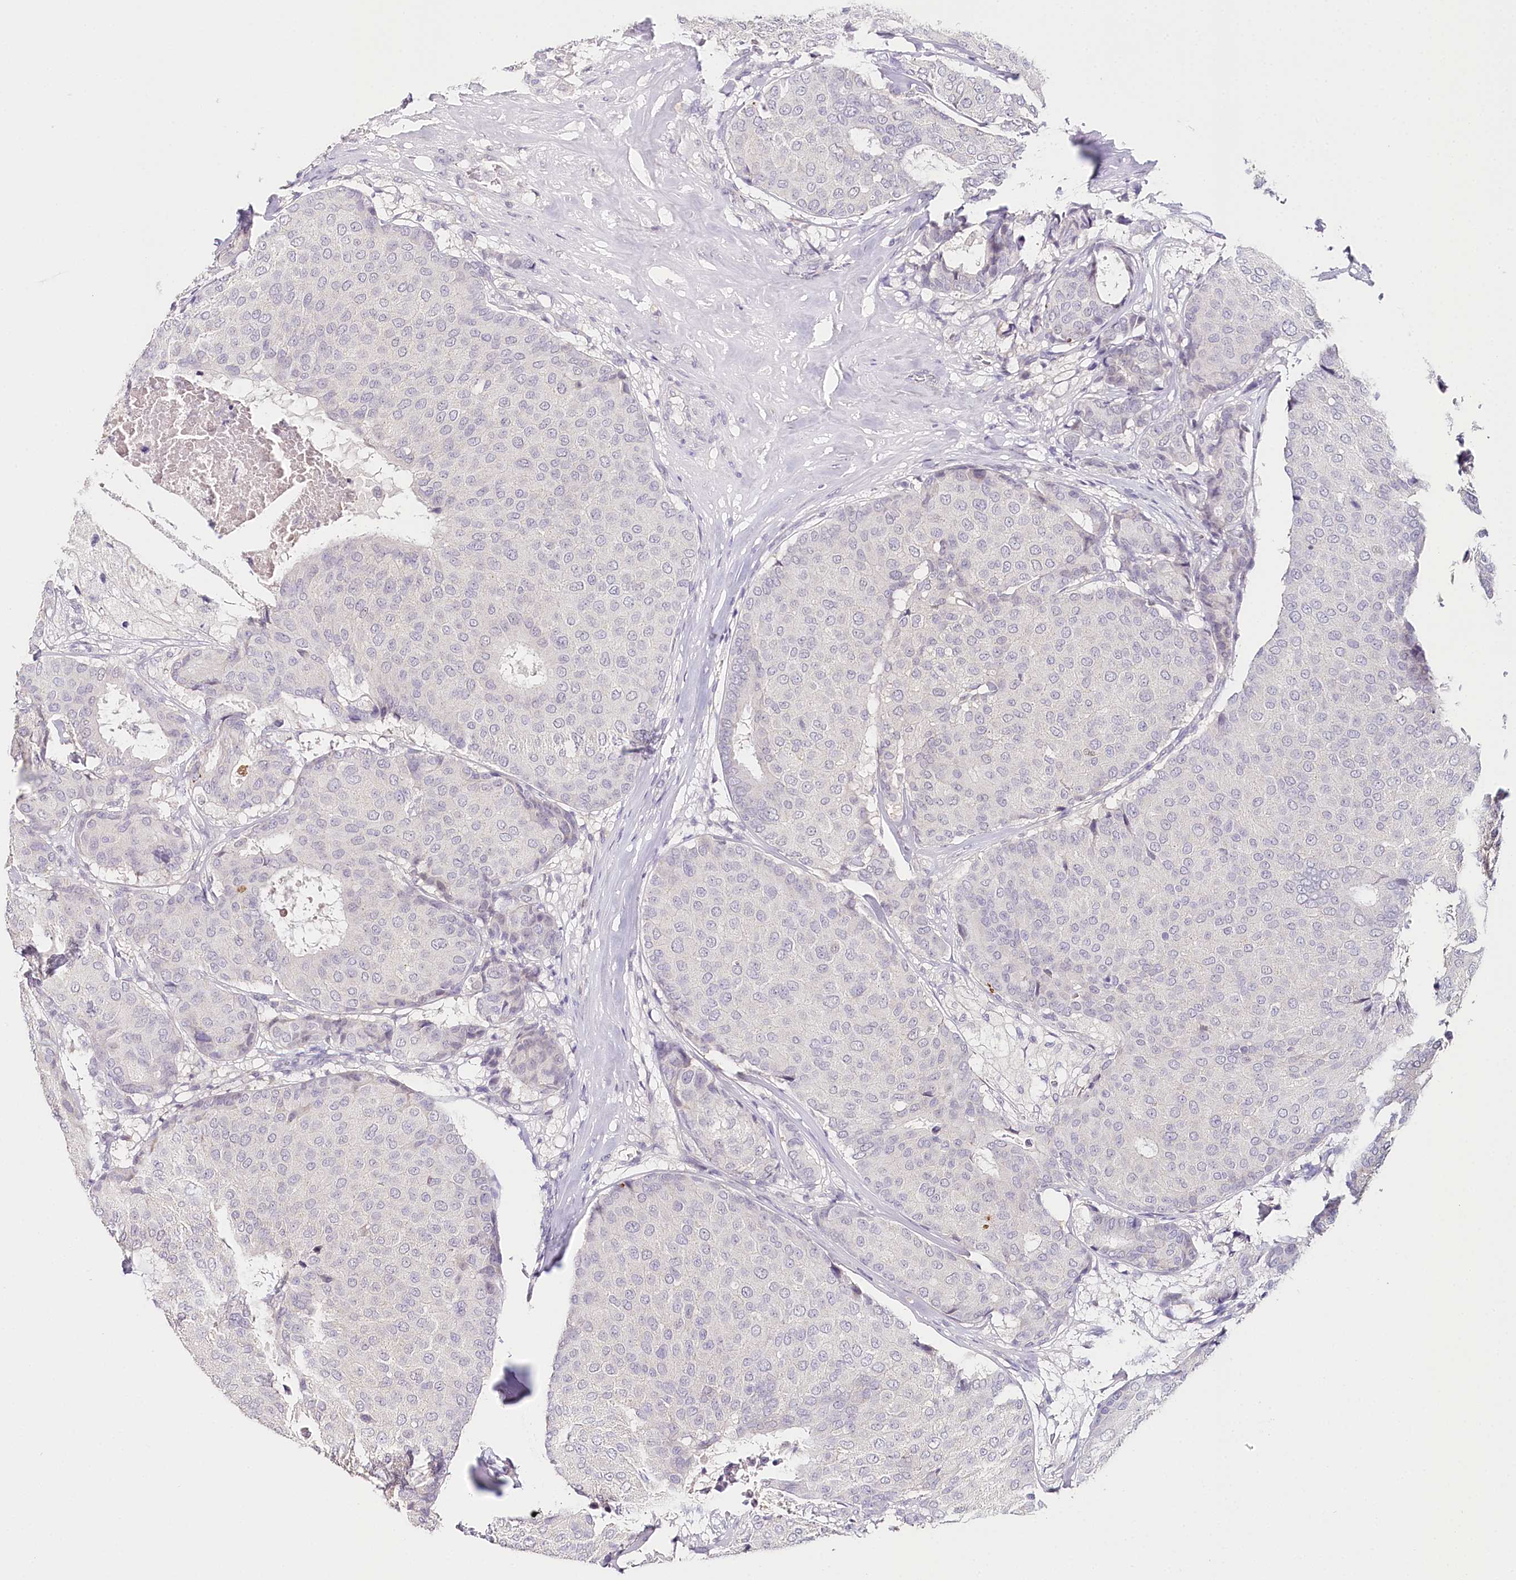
{"staining": {"intensity": "negative", "quantity": "none", "location": "none"}, "tissue": "breast cancer", "cell_type": "Tumor cells", "image_type": "cancer", "snomed": [{"axis": "morphology", "description": "Duct carcinoma"}, {"axis": "topography", "description": "Breast"}], "caption": "Immunohistochemical staining of breast infiltrating ductal carcinoma reveals no significant positivity in tumor cells.", "gene": "TP53", "patient": {"sex": "female", "age": 75}}